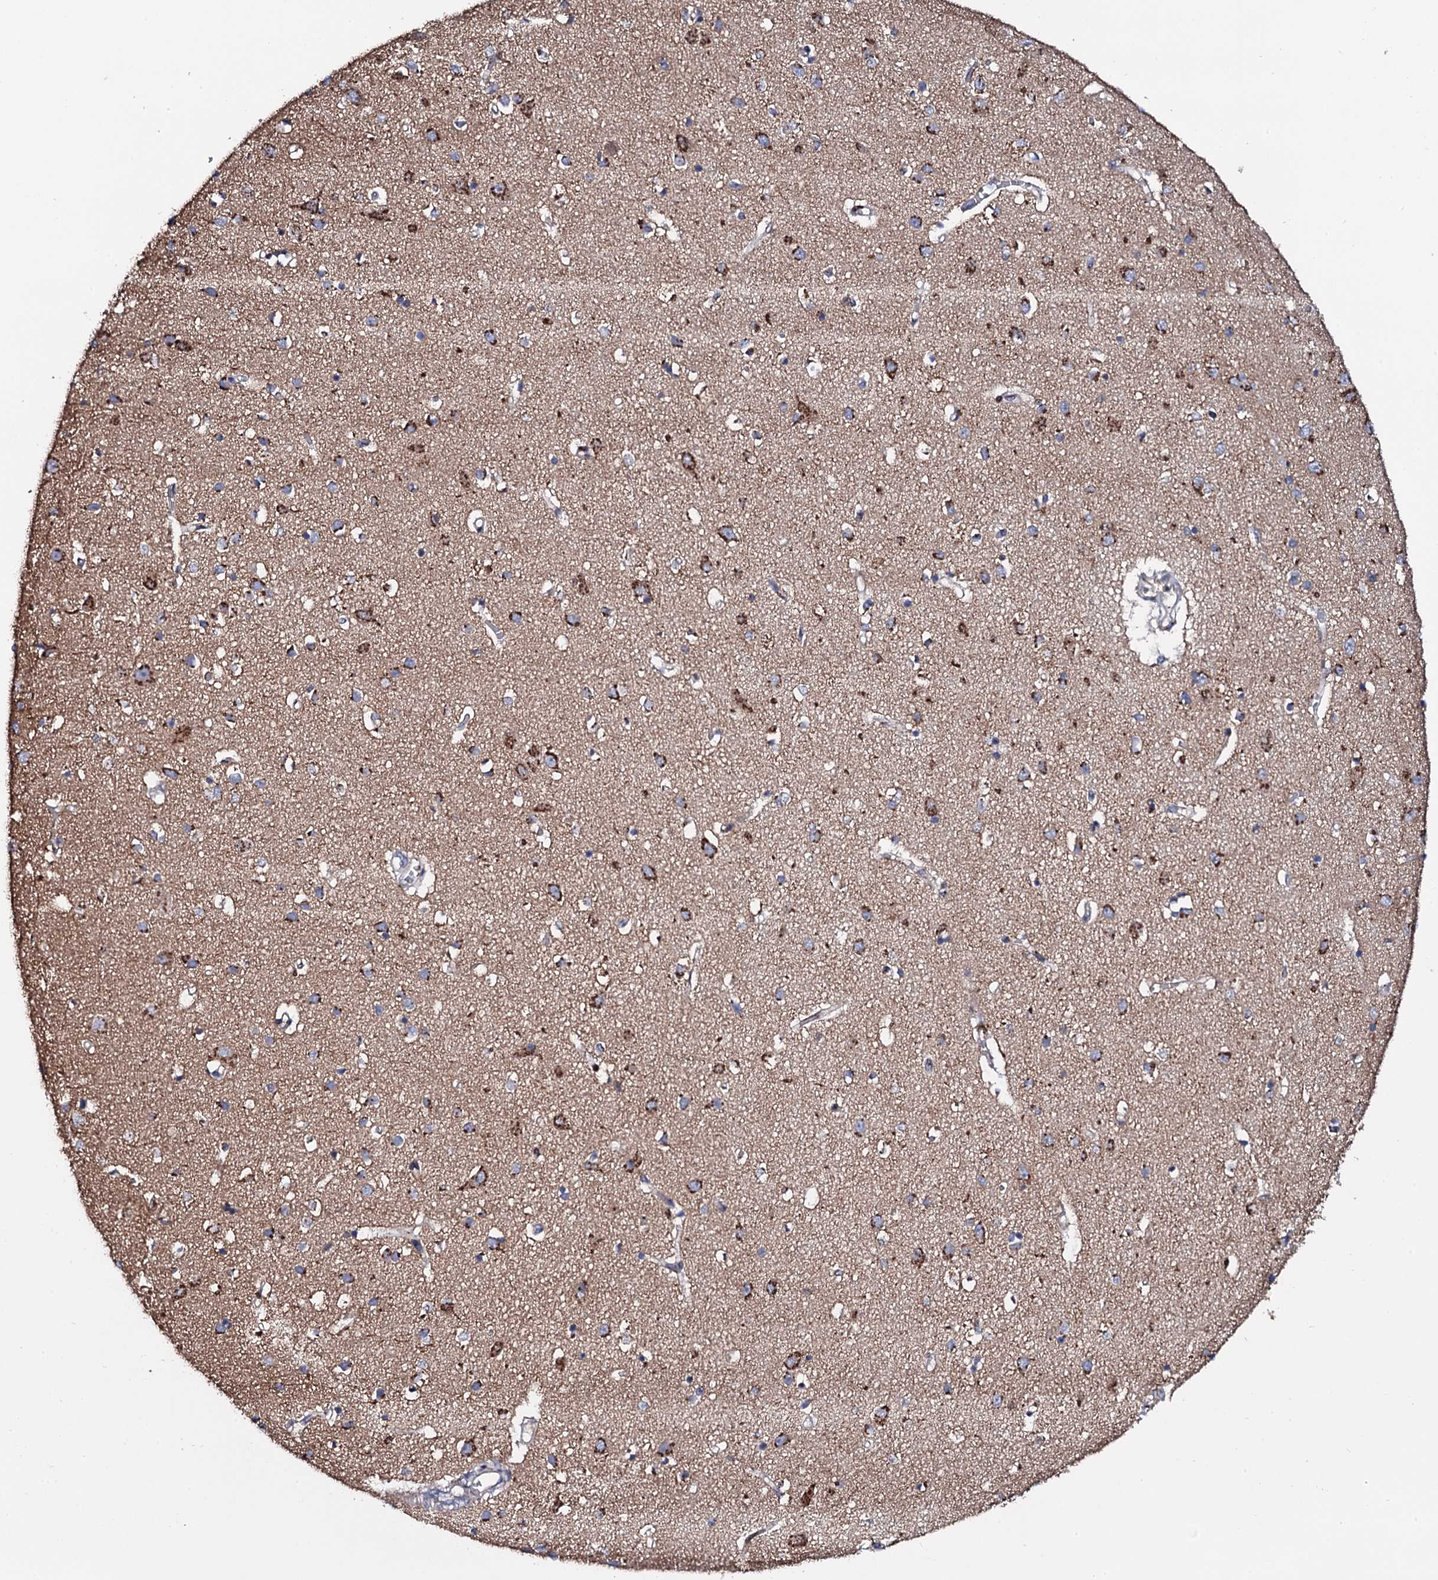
{"staining": {"intensity": "negative", "quantity": "none", "location": "none"}, "tissue": "cerebral cortex", "cell_type": "Endothelial cells", "image_type": "normal", "snomed": [{"axis": "morphology", "description": "Normal tissue, NOS"}, {"axis": "topography", "description": "Cerebral cortex"}], "caption": "An immunohistochemistry micrograph of benign cerebral cortex is shown. There is no staining in endothelial cells of cerebral cortex.", "gene": "PLET1", "patient": {"sex": "female", "age": 64}}